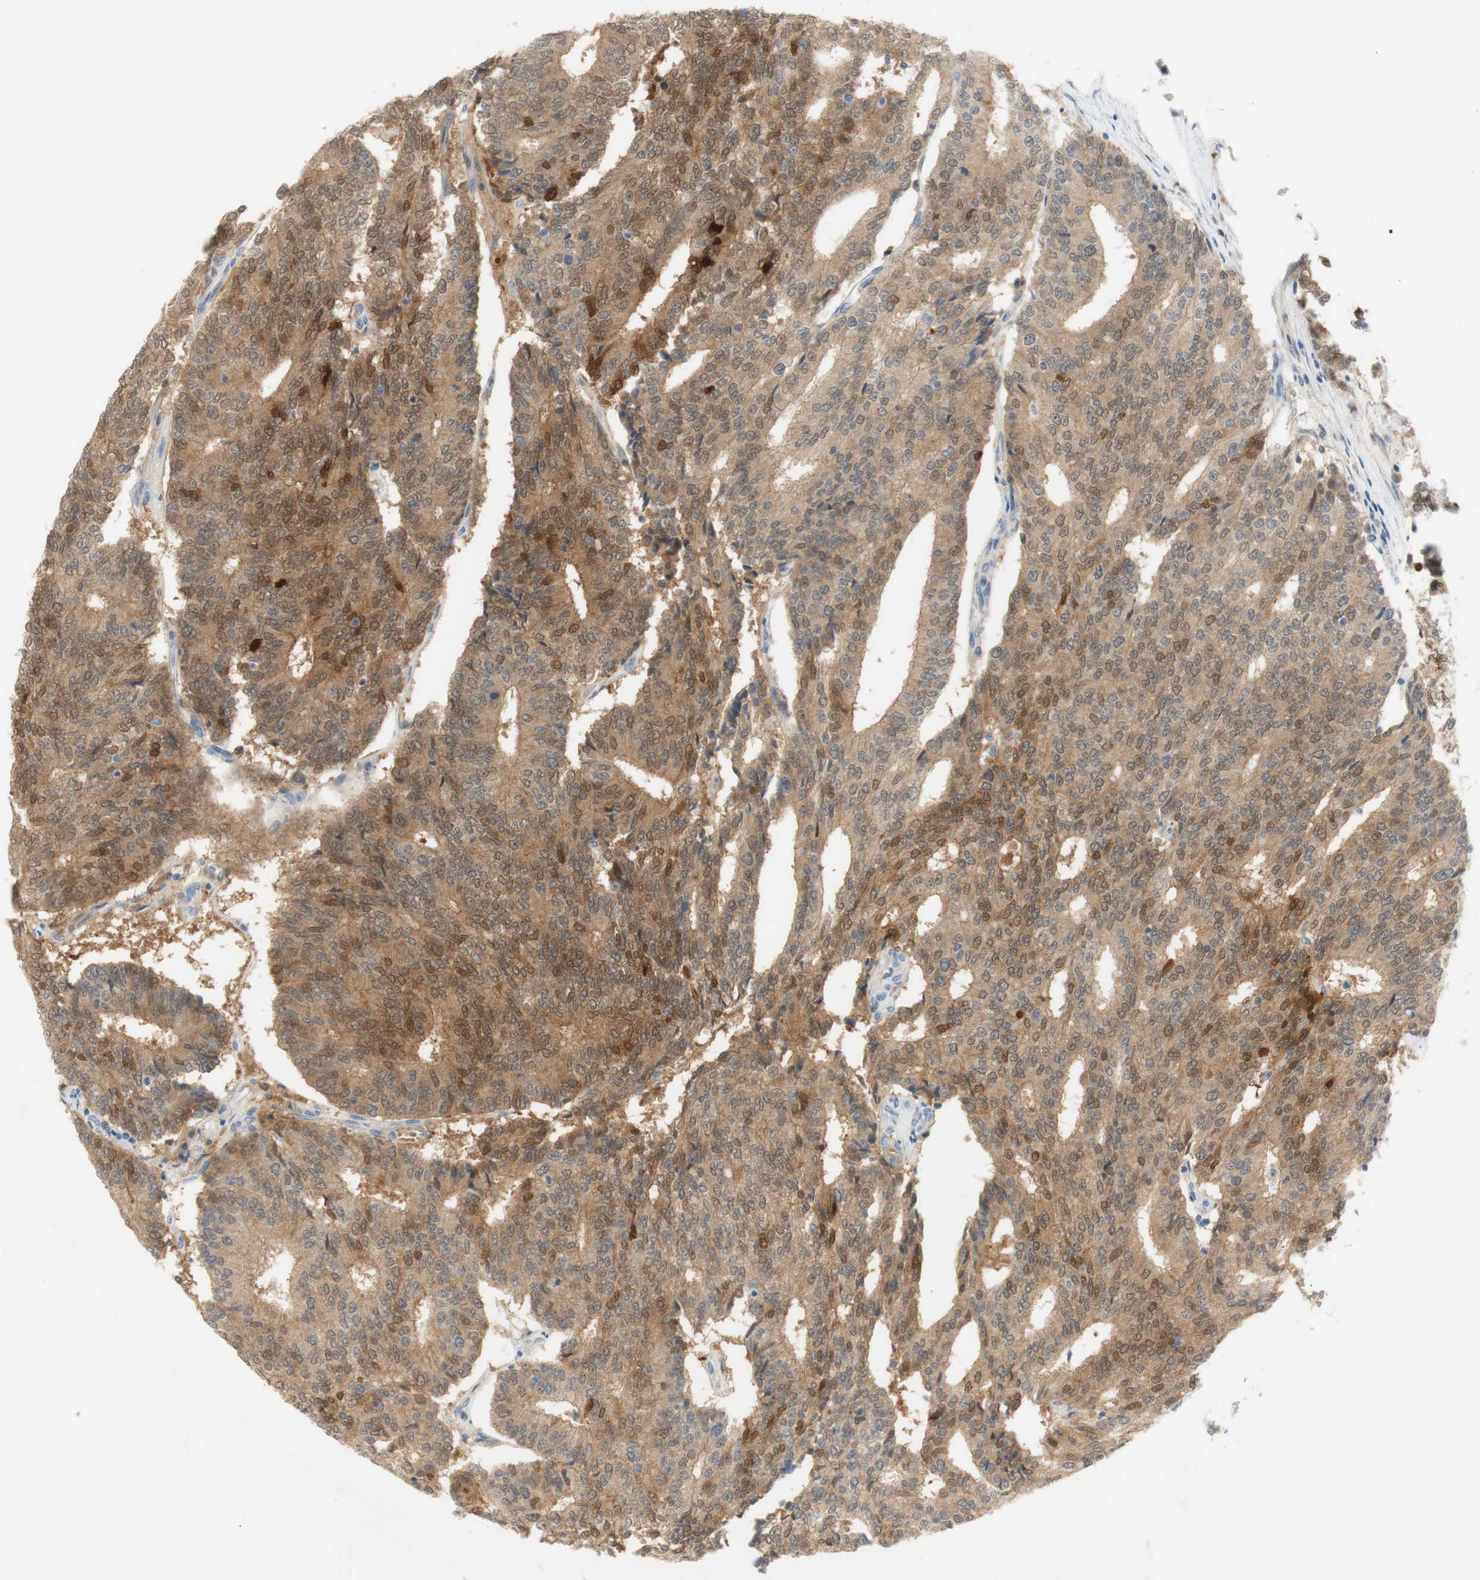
{"staining": {"intensity": "moderate", "quantity": ">75%", "location": "cytoplasmic/membranous,nuclear"}, "tissue": "prostate cancer", "cell_type": "Tumor cells", "image_type": "cancer", "snomed": [{"axis": "morphology", "description": "Normal tissue, NOS"}, {"axis": "morphology", "description": "Adenocarcinoma, High grade"}, {"axis": "topography", "description": "Prostate"}, {"axis": "topography", "description": "Seminal veicle"}], "caption": "Tumor cells exhibit moderate cytoplasmic/membranous and nuclear positivity in about >75% of cells in prostate high-grade adenocarcinoma.", "gene": "SELENBP1", "patient": {"sex": "male", "age": 55}}